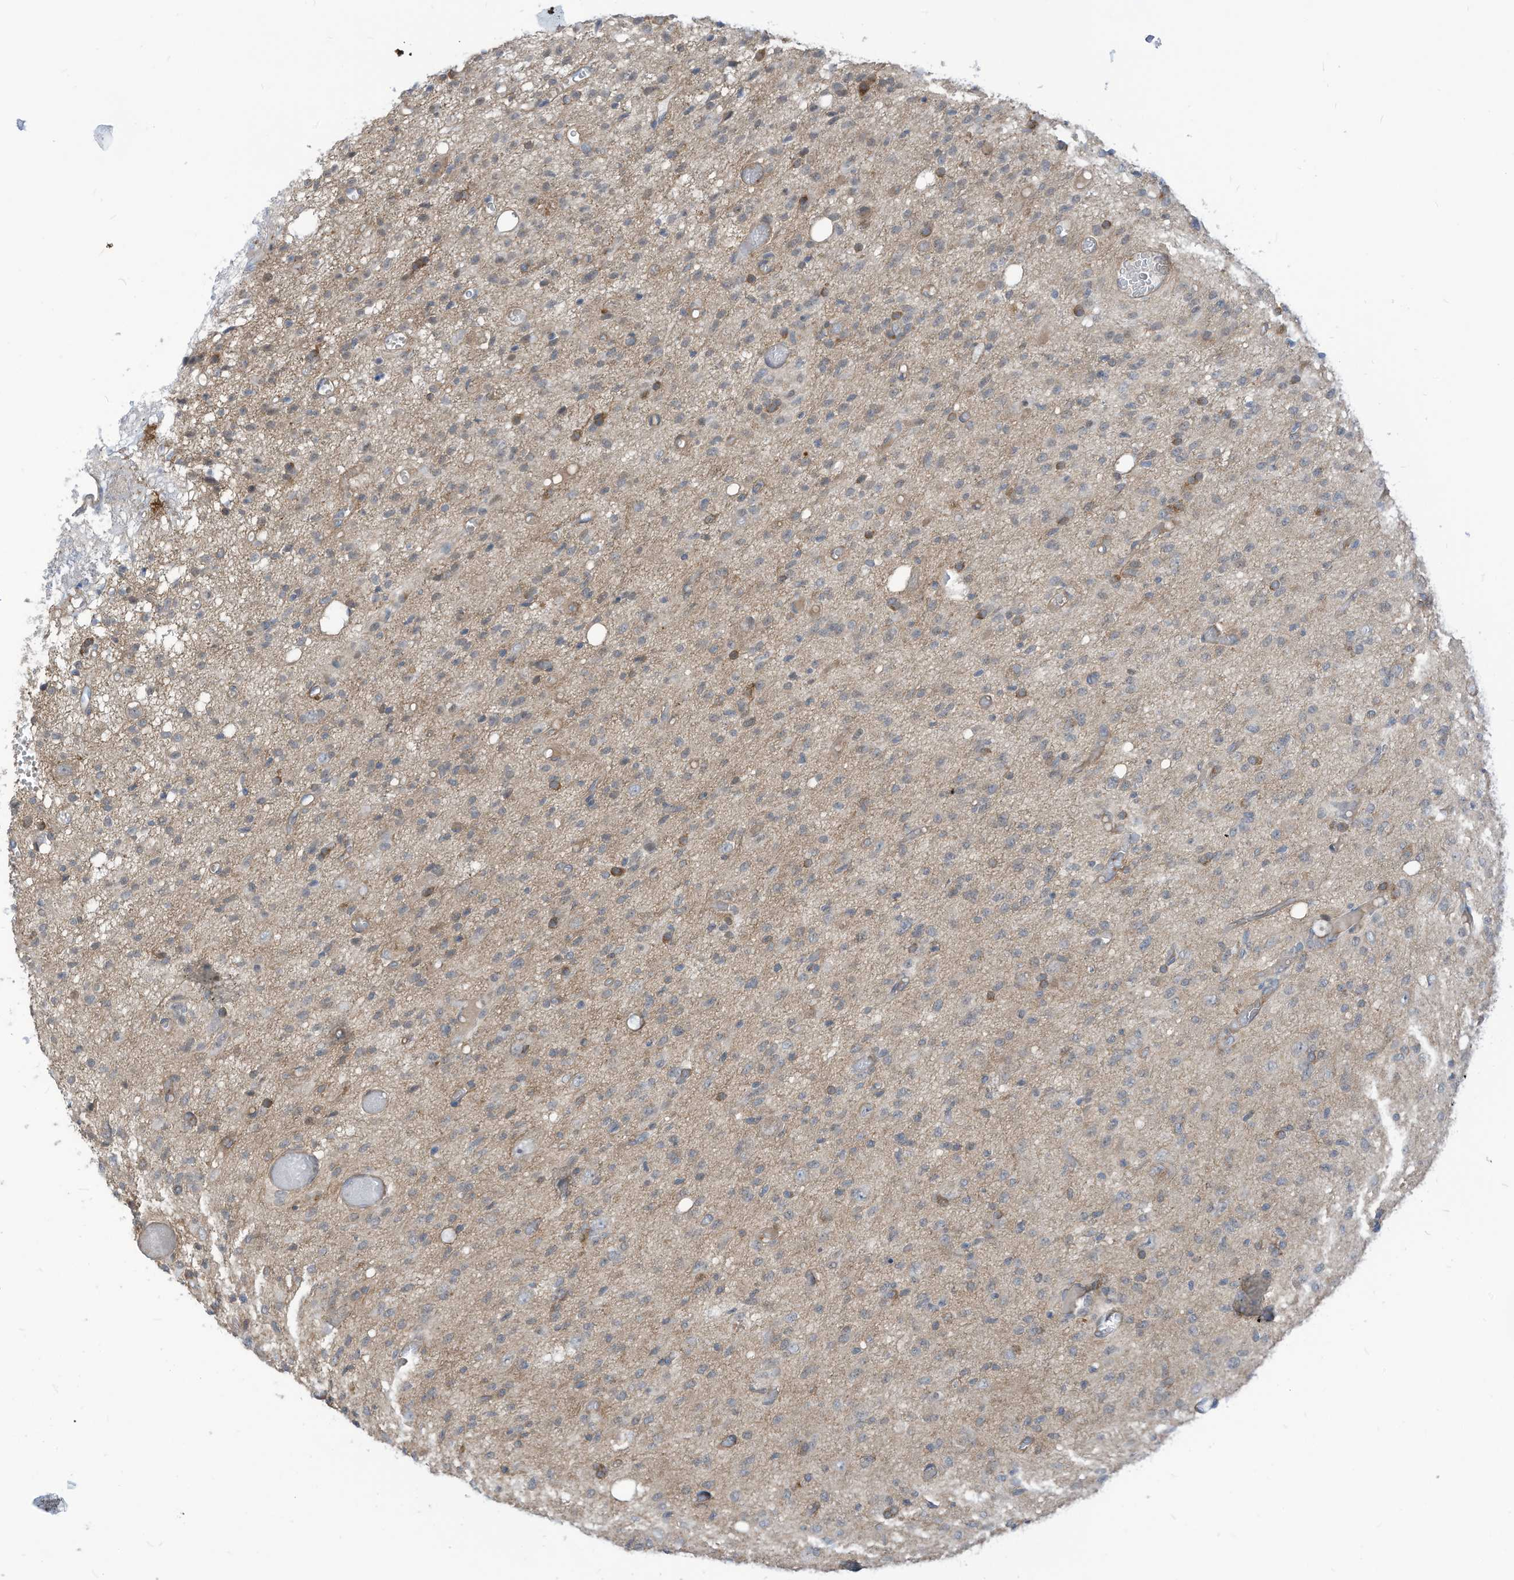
{"staining": {"intensity": "weak", "quantity": "25%-75%", "location": "cytoplasmic/membranous"}, "tissue": "glioma", "cell_type": "Tumor cells", "image_type": "cancer", "snomed": [{"axis": "morphology", "description": "Glioma, malignant, High grade"}, {"axis": "topography", "description": "Brain"}], "caption": "A photomicrograph of human malignant glioma (high-grade) stained for a protein reveals weak cytoplasmic/membranous brown staining in tumor cells.", "gene": "GPATCH3", "patient": {"sex": "female", "age": 59}}